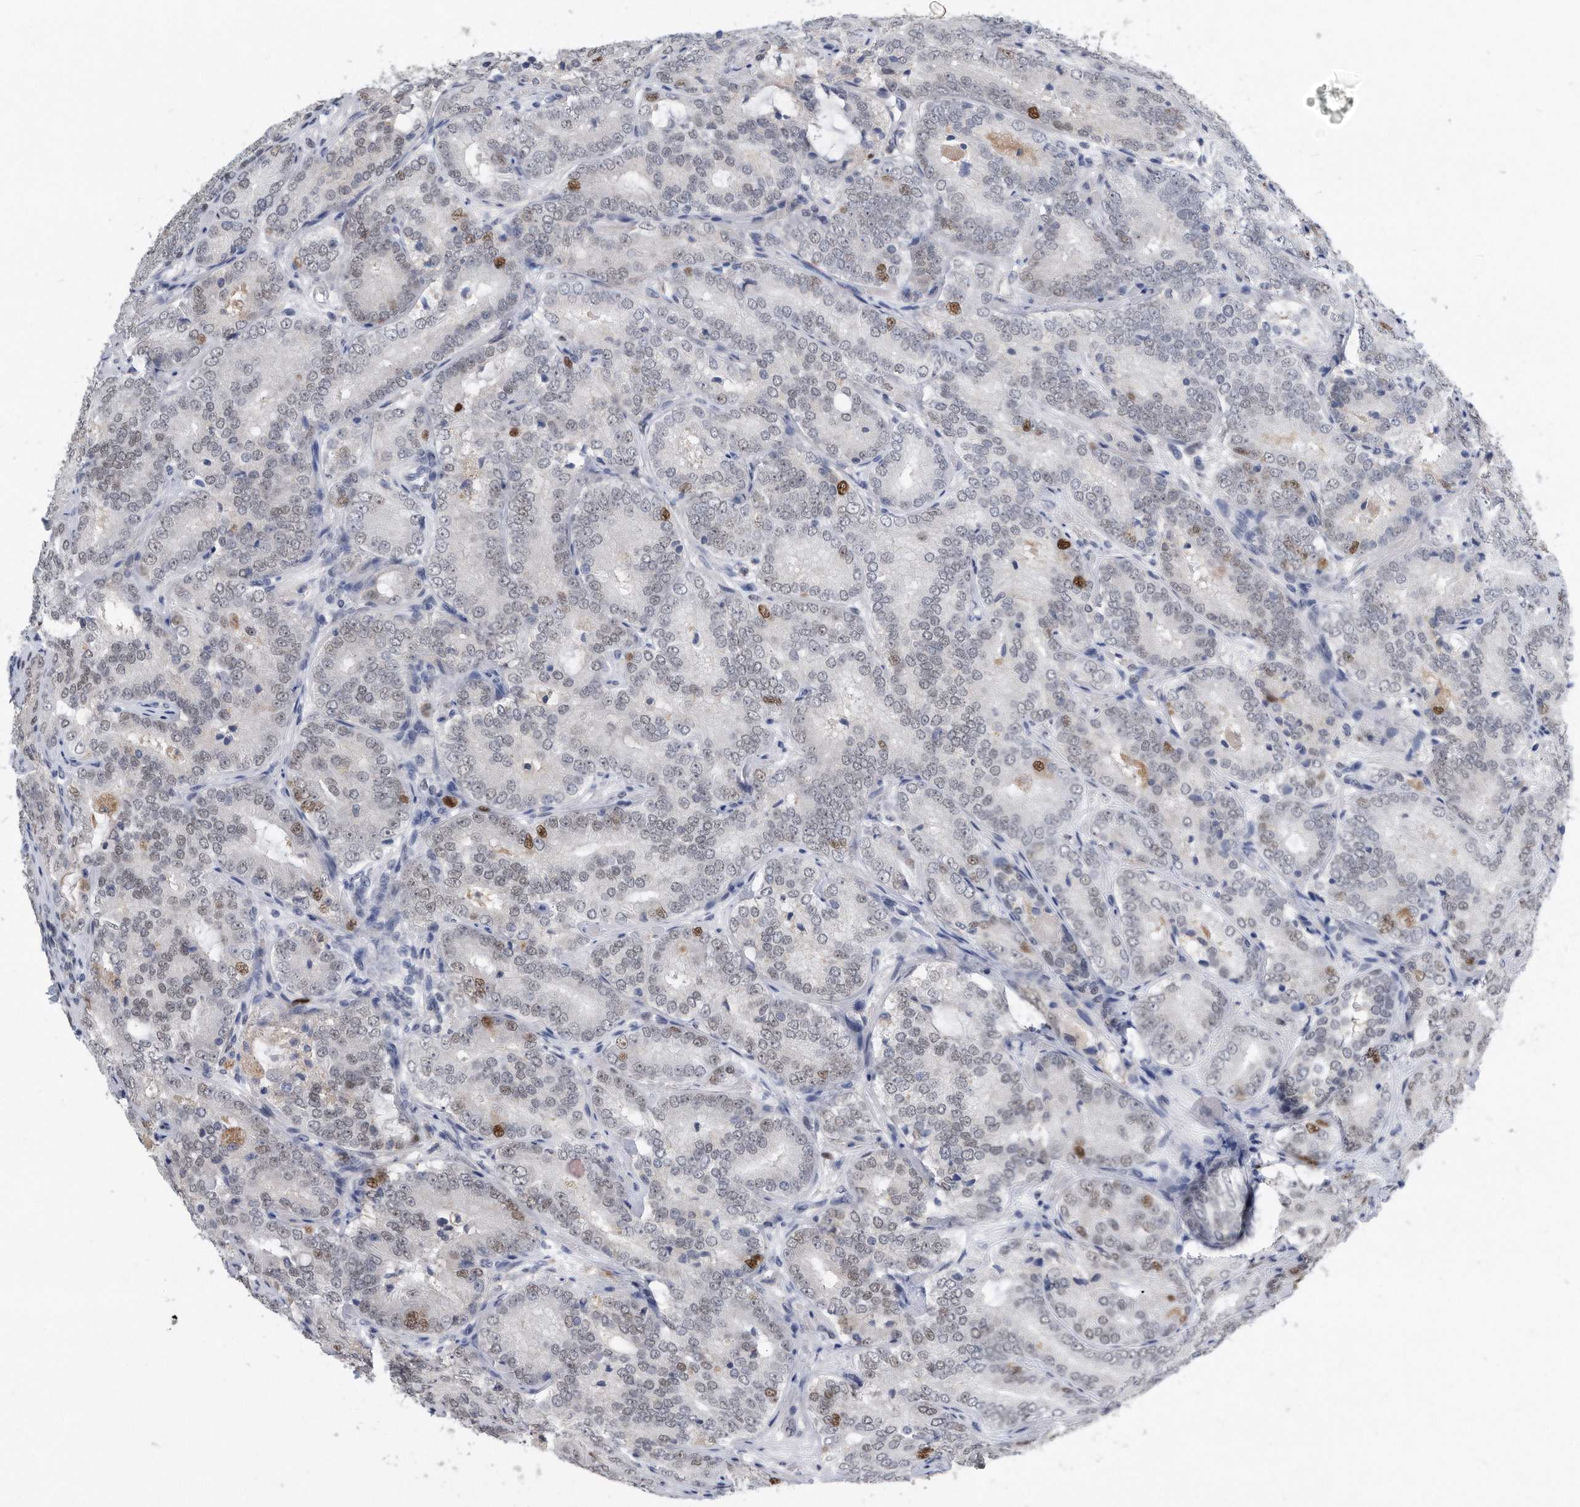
{"staining": {"intensity": "moderate", "quantity": "<25%", "location": "nuclear"}, "tissue": "prostate cancer", "cell_type": "Tumor cells", "image_type": "cancer", "snomed": [{"axis": "morphology", "description": "Adenocarcinoma, High grade"}, {"axis": "topography", "description": "Prostate"}], "caption": "A high-resolution photomicrograph shows IHC staining of prostate cancer, which displays moderate nuclear positivity in about <25% of tumor cells.", "gene": "PCNA", "patient": {"sex": "male", "age": 57}}